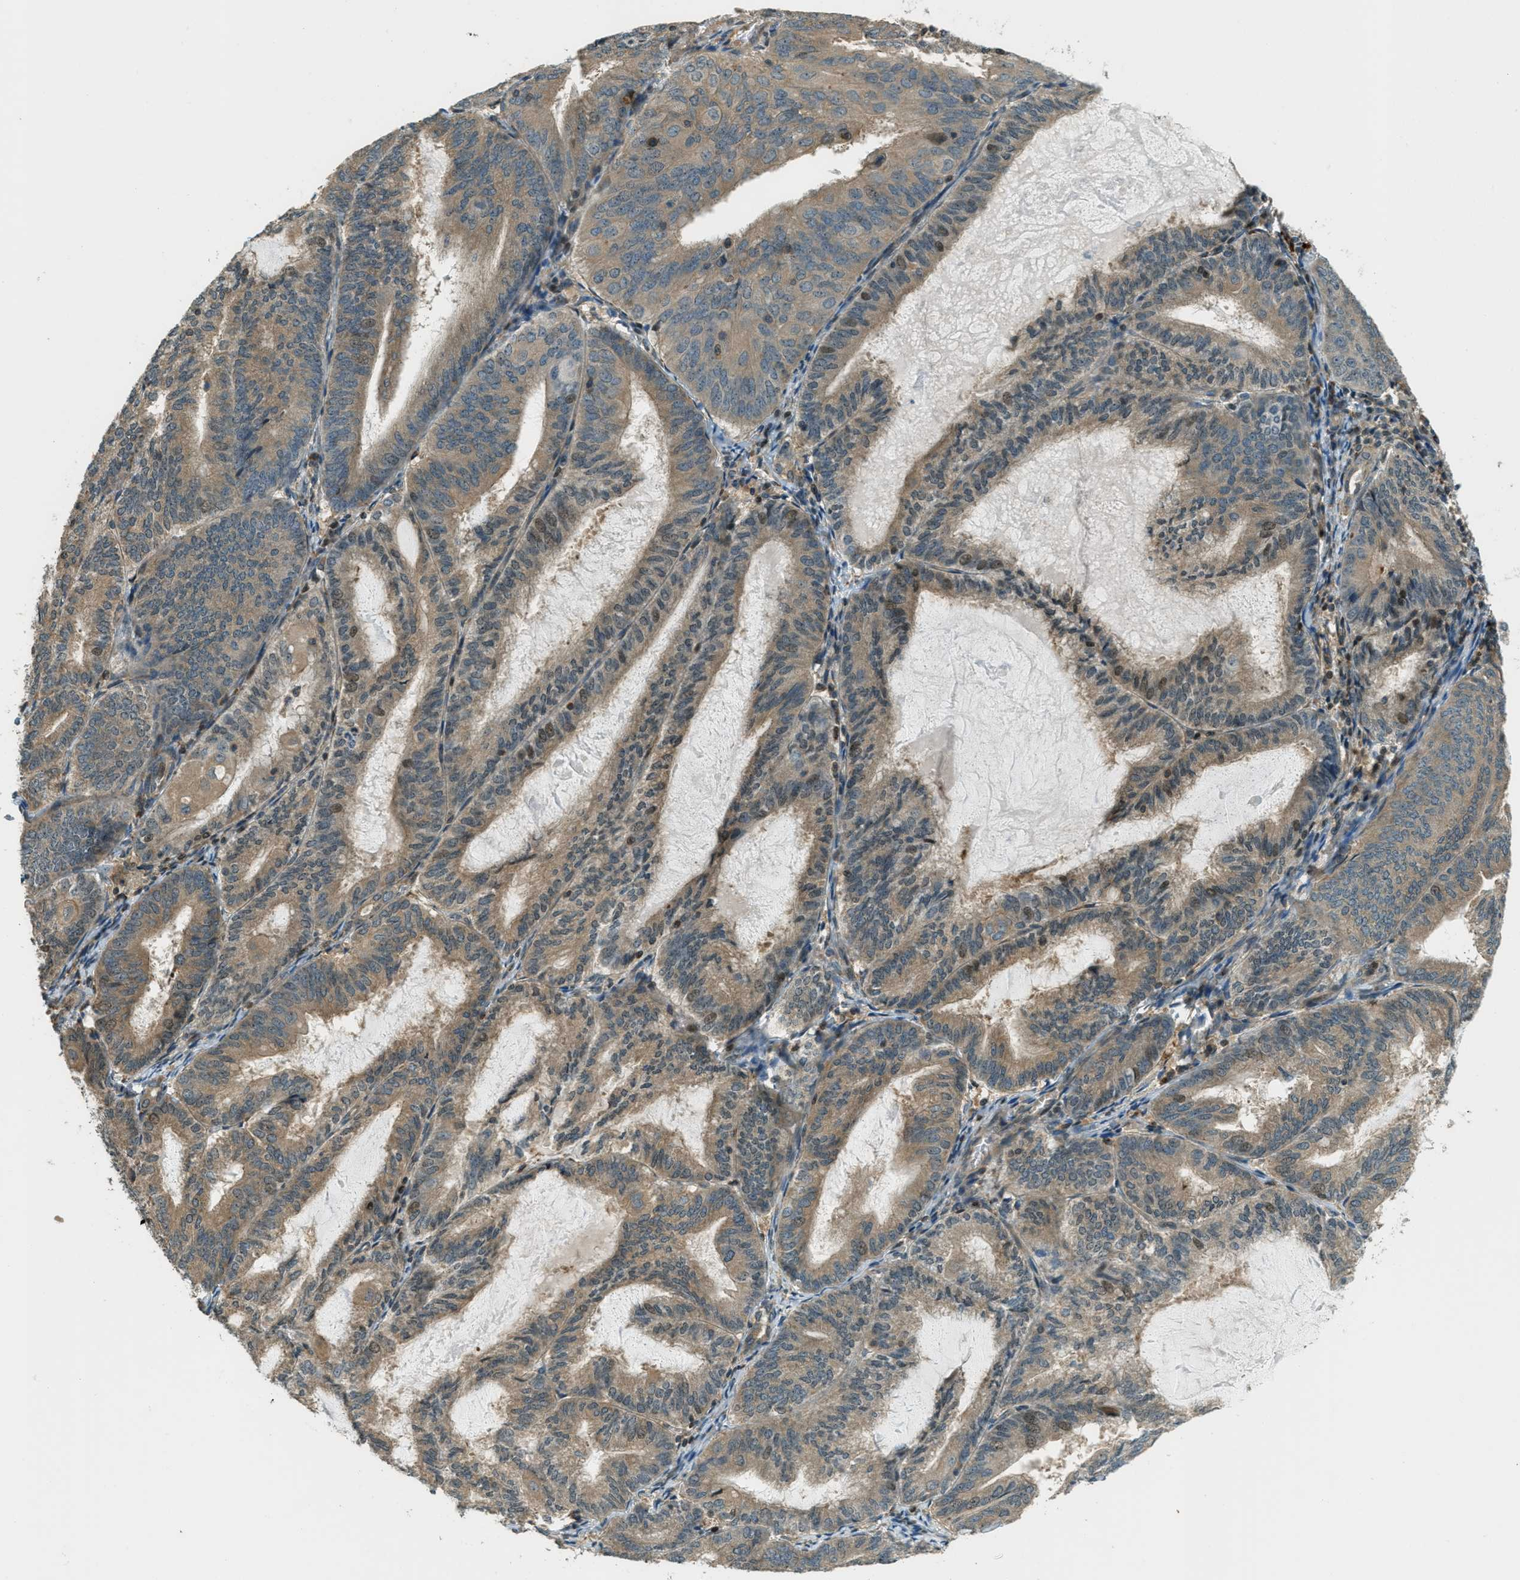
{"staining": {"intensity": "moderate", "quantity": ">75%", "location": "cytoplasmic/membranous,nuclear"}, "tissue": "endometrial cancer", "cell_type": "Tumor cells", "image_type": "cancer", "snomed": [{"axis": "morphology", "description": "Adenocarcinoma, NOS"}, {"axis": "topography", "description": "Endometrium"}], "caption": "IHC image of endometrial cancer (adenocarcinoma) stained for a protein (brown), which displays medium levels of moderate cytoplasmic/membranous and nuclear staining in approximately >75% of tumor cells.", "gene": "PTPN23", "patient": {"sex": "female", "age": 81}}